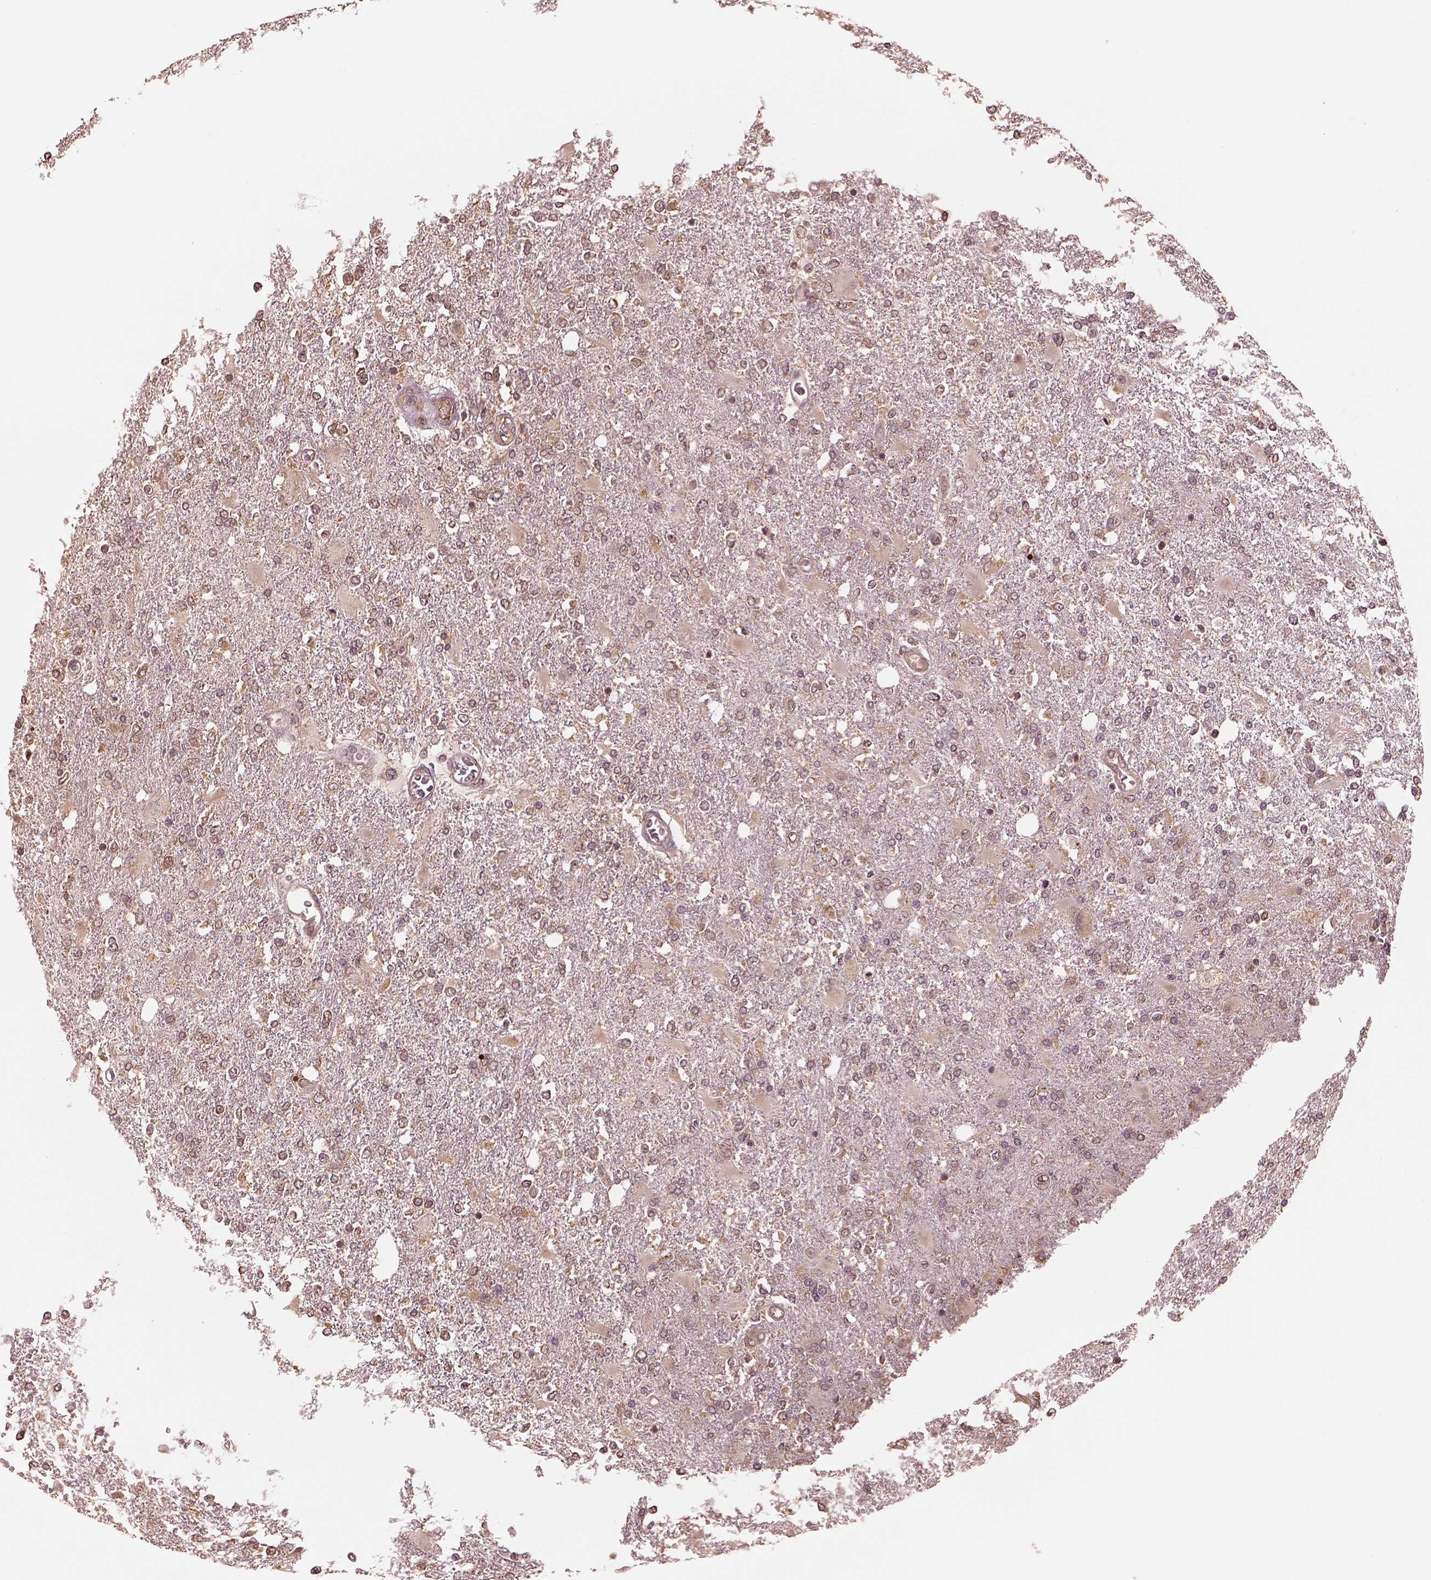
{"staining": {"intensity": "weak", "quantity": "25%-75%", "location": "cytoplasmic/membranous"}, "tissue": "glioma", "cell_type": "Tumor cells", "image_type": "cancer", "snomed": [{"axis": "morphology", "description": "Glioma, malignant, High grade"}, {"axis": "topography", "description": "Cerebral cortex"}], "caption": "The immunohistochemical stain highlights weak cytoplasmic/membranous expression in tumor cells of malignant high-grade glioma tissue.", "gene": "RPS5", "patient": {"sex": "male", "age": 79}}